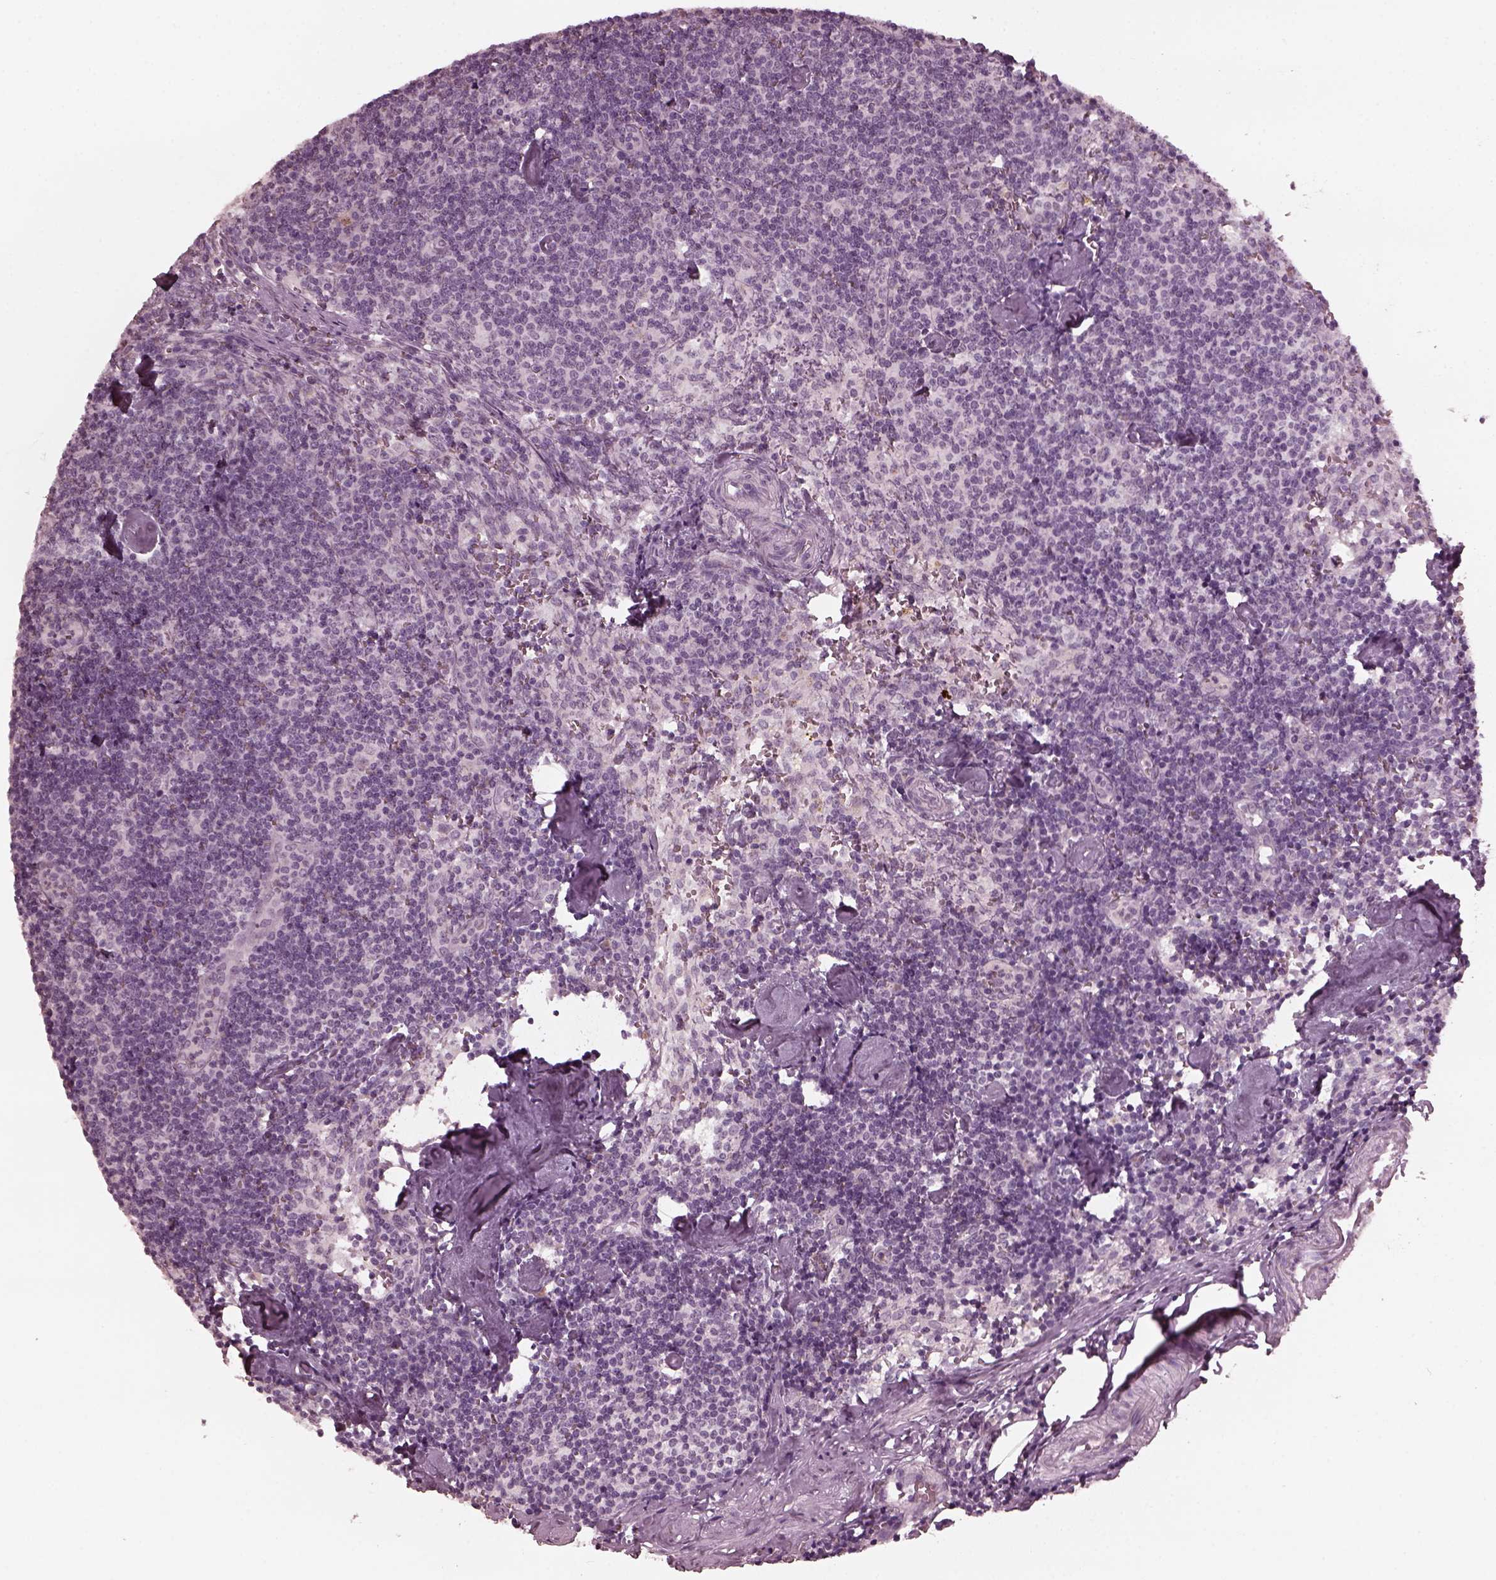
{"staining": {"intensity": "negative", "quantity": "none", "location": "none"}, "tissue": "lymph node", "cell_type": "Germinal center cells", "image_type": "normal", "snomed": [{"axis": "morphology", "description": "Normal tissue, NOS"}, {"axis": "topography", "description": "Lymph node"}], "caption": "Immunohistochemical staining of normal human lymph node demonstrates no significant positivity in germinal center cells. The staining was performed using DAB to visualize the protein expression in brown, while the nuclei were stained in blue with hematoxylin (Magnification: 20x).", "gene": "KRT79", "patient": {"sex": "female", "age": 50}}